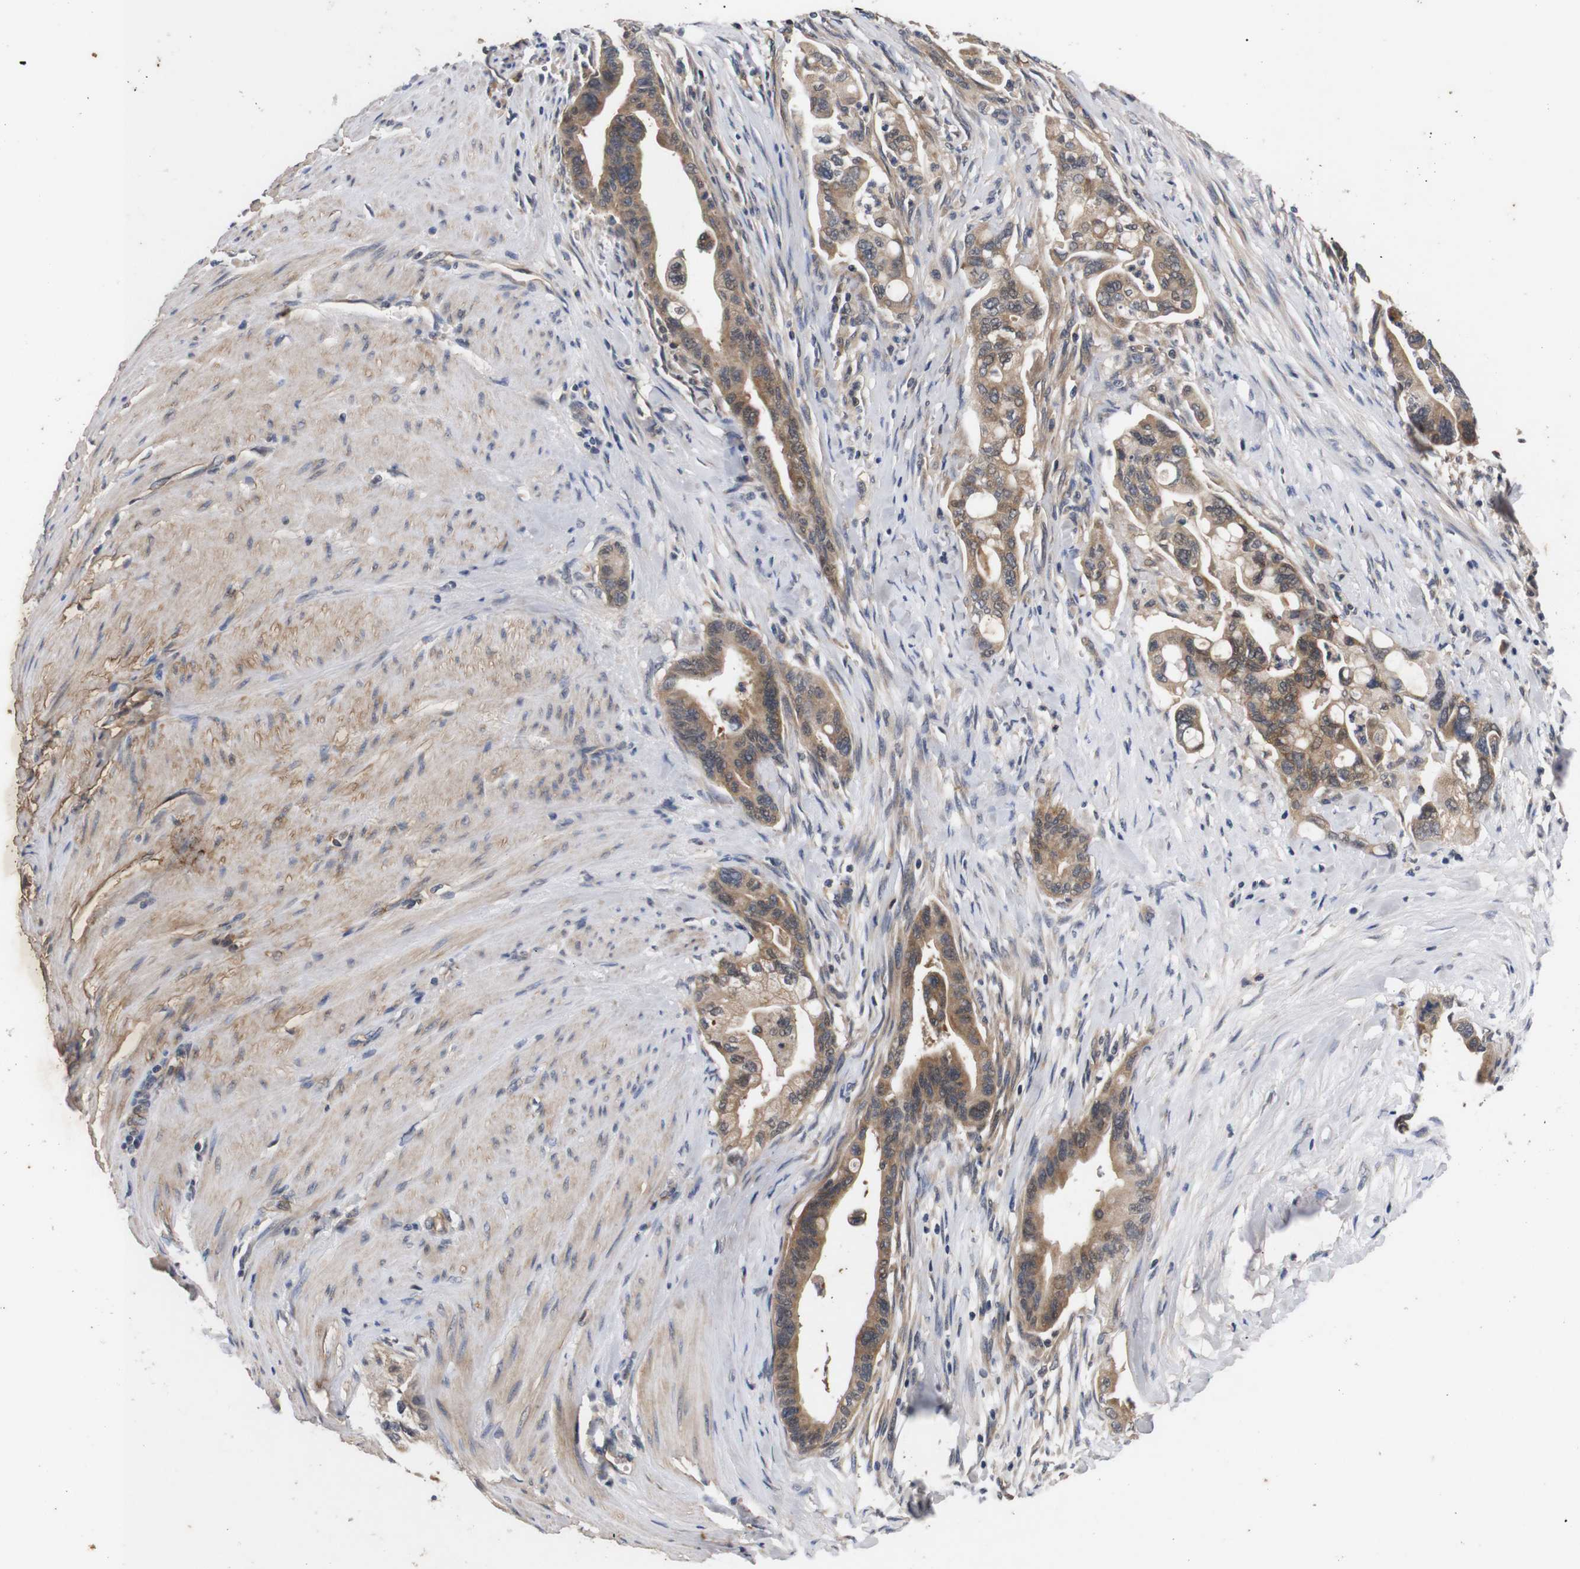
{"staining": {"intensity": "moderate", "quantity": ">75%", "location": "cytoplasmic/membranous"}, "tissue": "pancreatic cancer", "cell_type": "Tumor cells", "image_type": "cancer", "snomed": [{"axis": "morphology", "description": "Adenocarcinoma, NOS"}, {"axis": "topography", "description": "Pancreas"}], "caption": "High-power microscopy captured an immunohistochemistry (IHC) photomicrograph of pancreatic adenocarcinoma, revealing moderate cytoplasmic/membranous expression in approximately >75% of tumor cells. (Stains: DAB (3,3'-diaminobenzidine) in brown, nuclei in blue, Microscopy: brightfield microscopy at high magnification).", "gene": "RIPK1", "patient": {"sex": "male", "age": 70}}